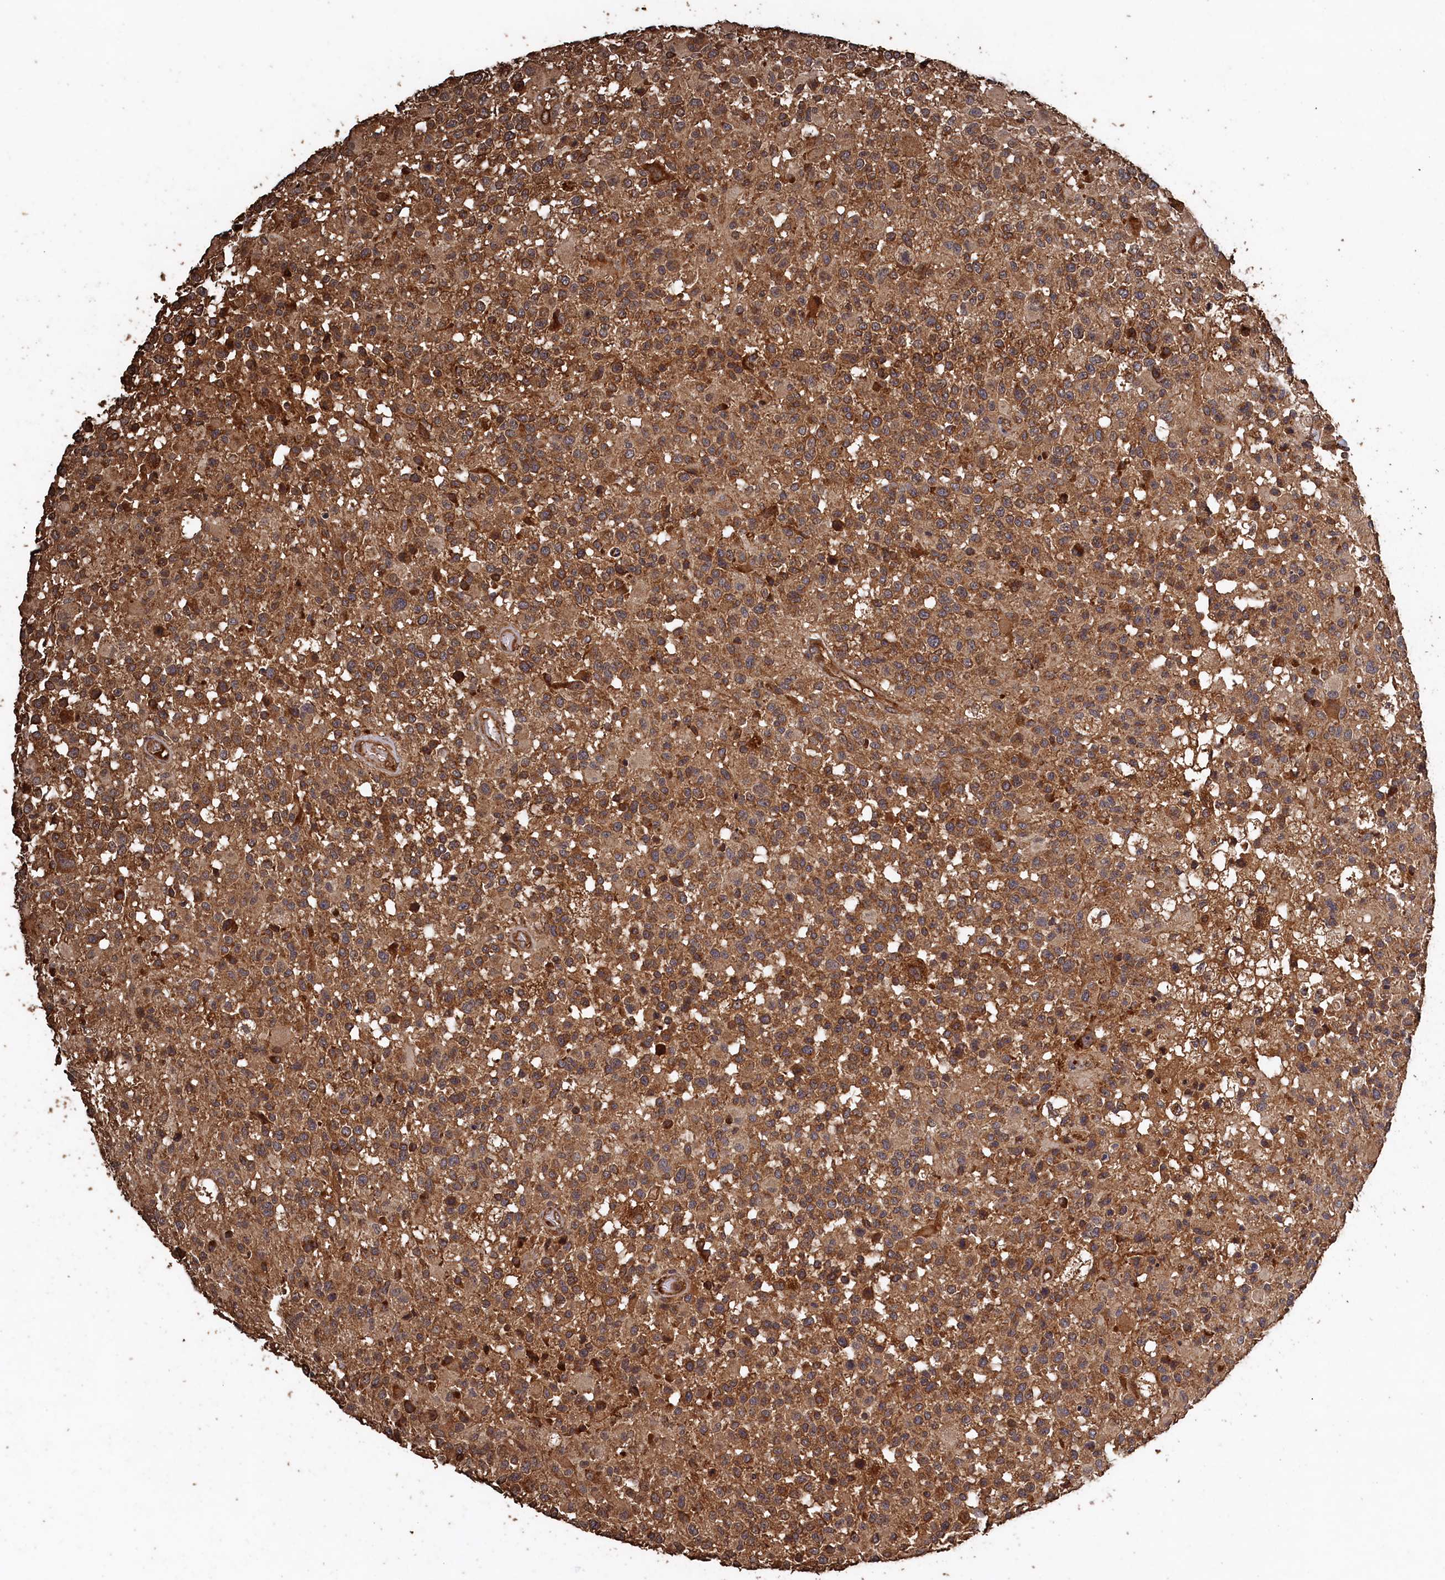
{"staining": {"intensity": "moderate", "quantity": ">75%", "location": "cytoplasmic/membranous"}, "tissue": "glioma", "cell_type": "Tumor cells", "image_type": "cancer", "snomed": [{"axis": "morphology", "description": "Glioma, malignant, High grade"}, {"axis": "morphology", "description": "Glioblastoma, NOS"}, {"axis": "topography", "description": "Brain"}], "caption": "Immunohistochemical staining of human glioma reveals moderate cytoplasmic/membranous protein staining in about >75% of tumor cells.", "gene": "SNX33", "patient": {"sex": "male", "age": 60}}